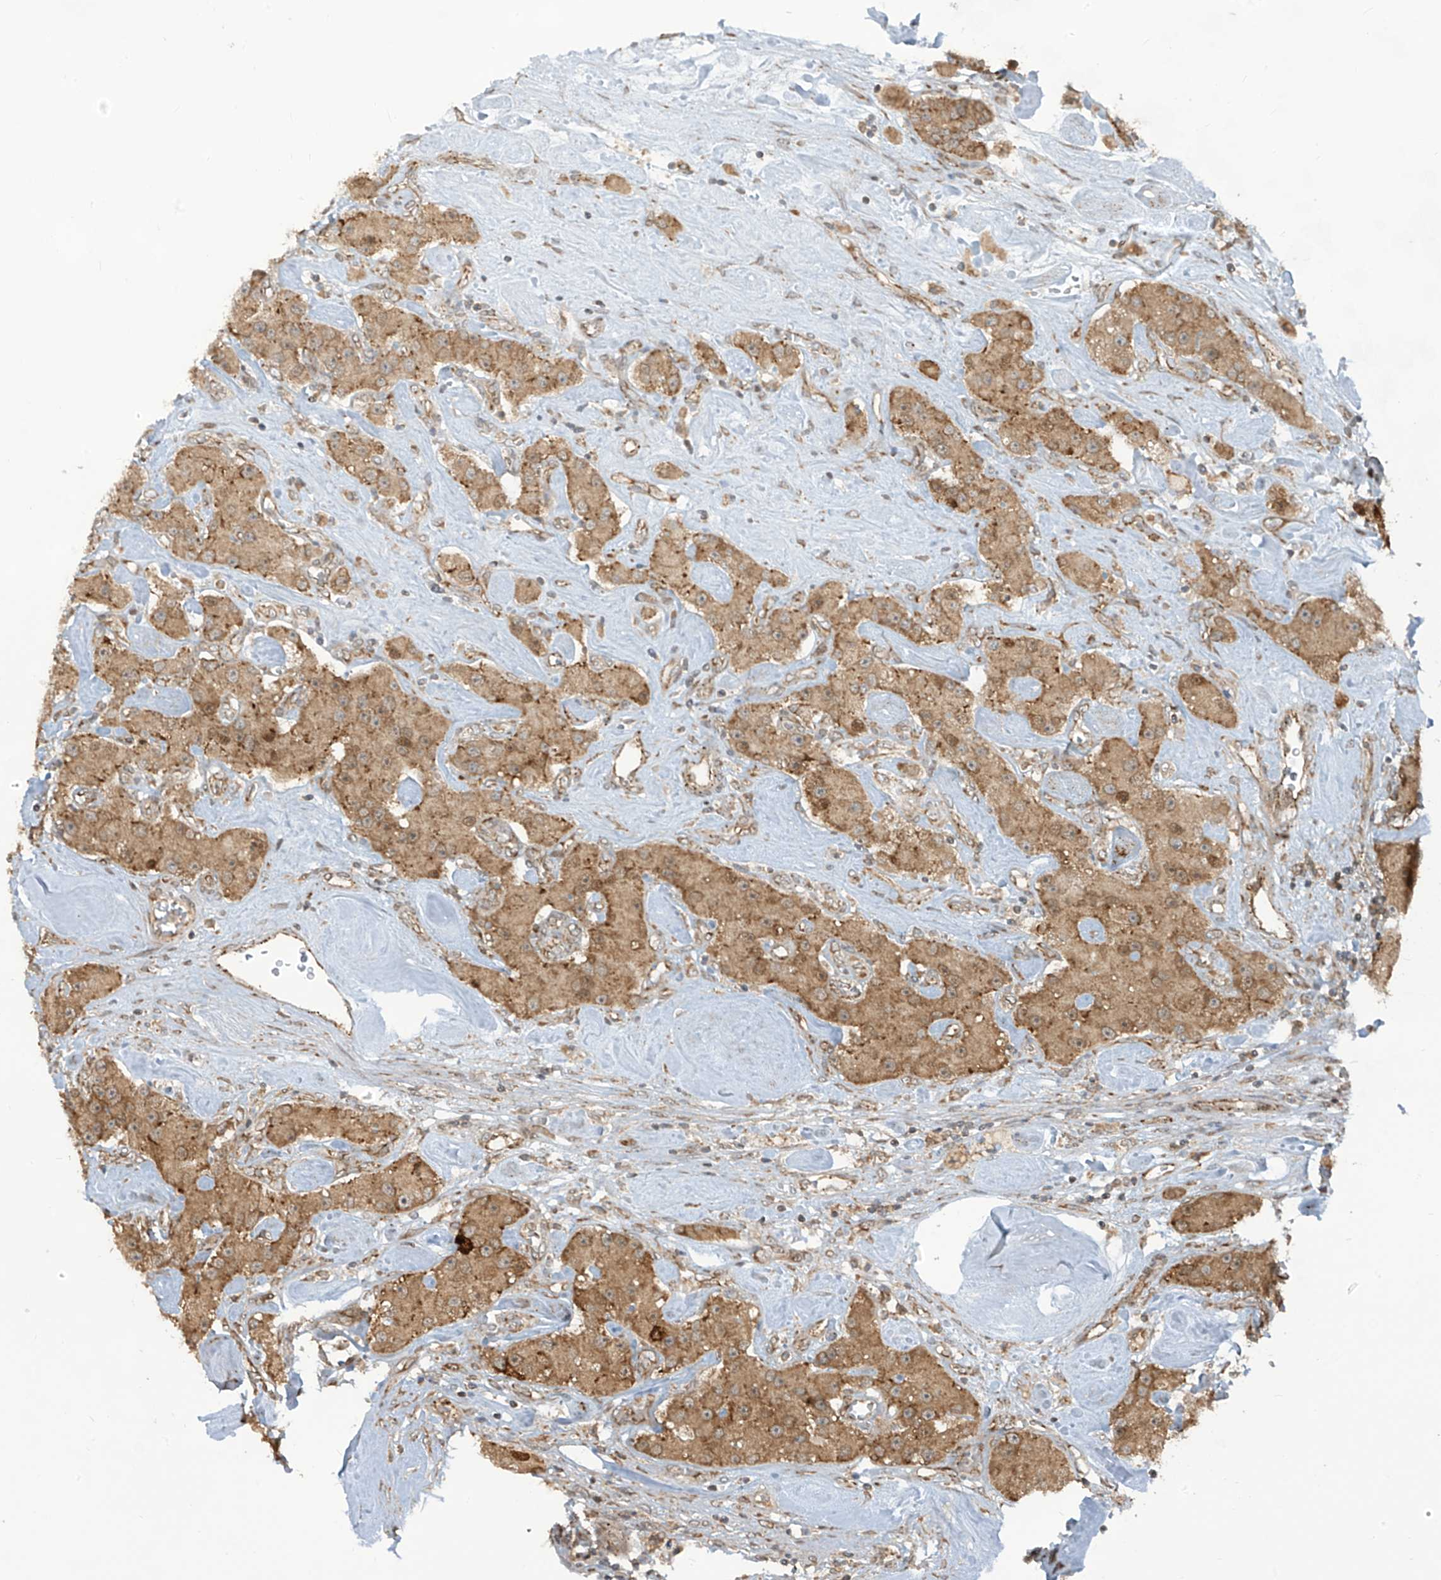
{"staining": {"intensity": "moderate", "quantity": ">75%", "location": "cytoplasmic/membranous"}, "tissue": "carcinoid", "cell_type": "Tumor cells", "image_type": "cancer", "snomed": [{"axis": "morphology", "description": "Carcinoid, malignant, NOS"}, {"axis": "topography", "description": "Pancreas"}], "caption": "Protein analysis of malignant carcinoid tissue reveals moderate cytoplasmic/membranous staining in approximately >75% of tumor cells.", "gene": "TRIM67", "patient": {"sex": "male", "age": 41}}